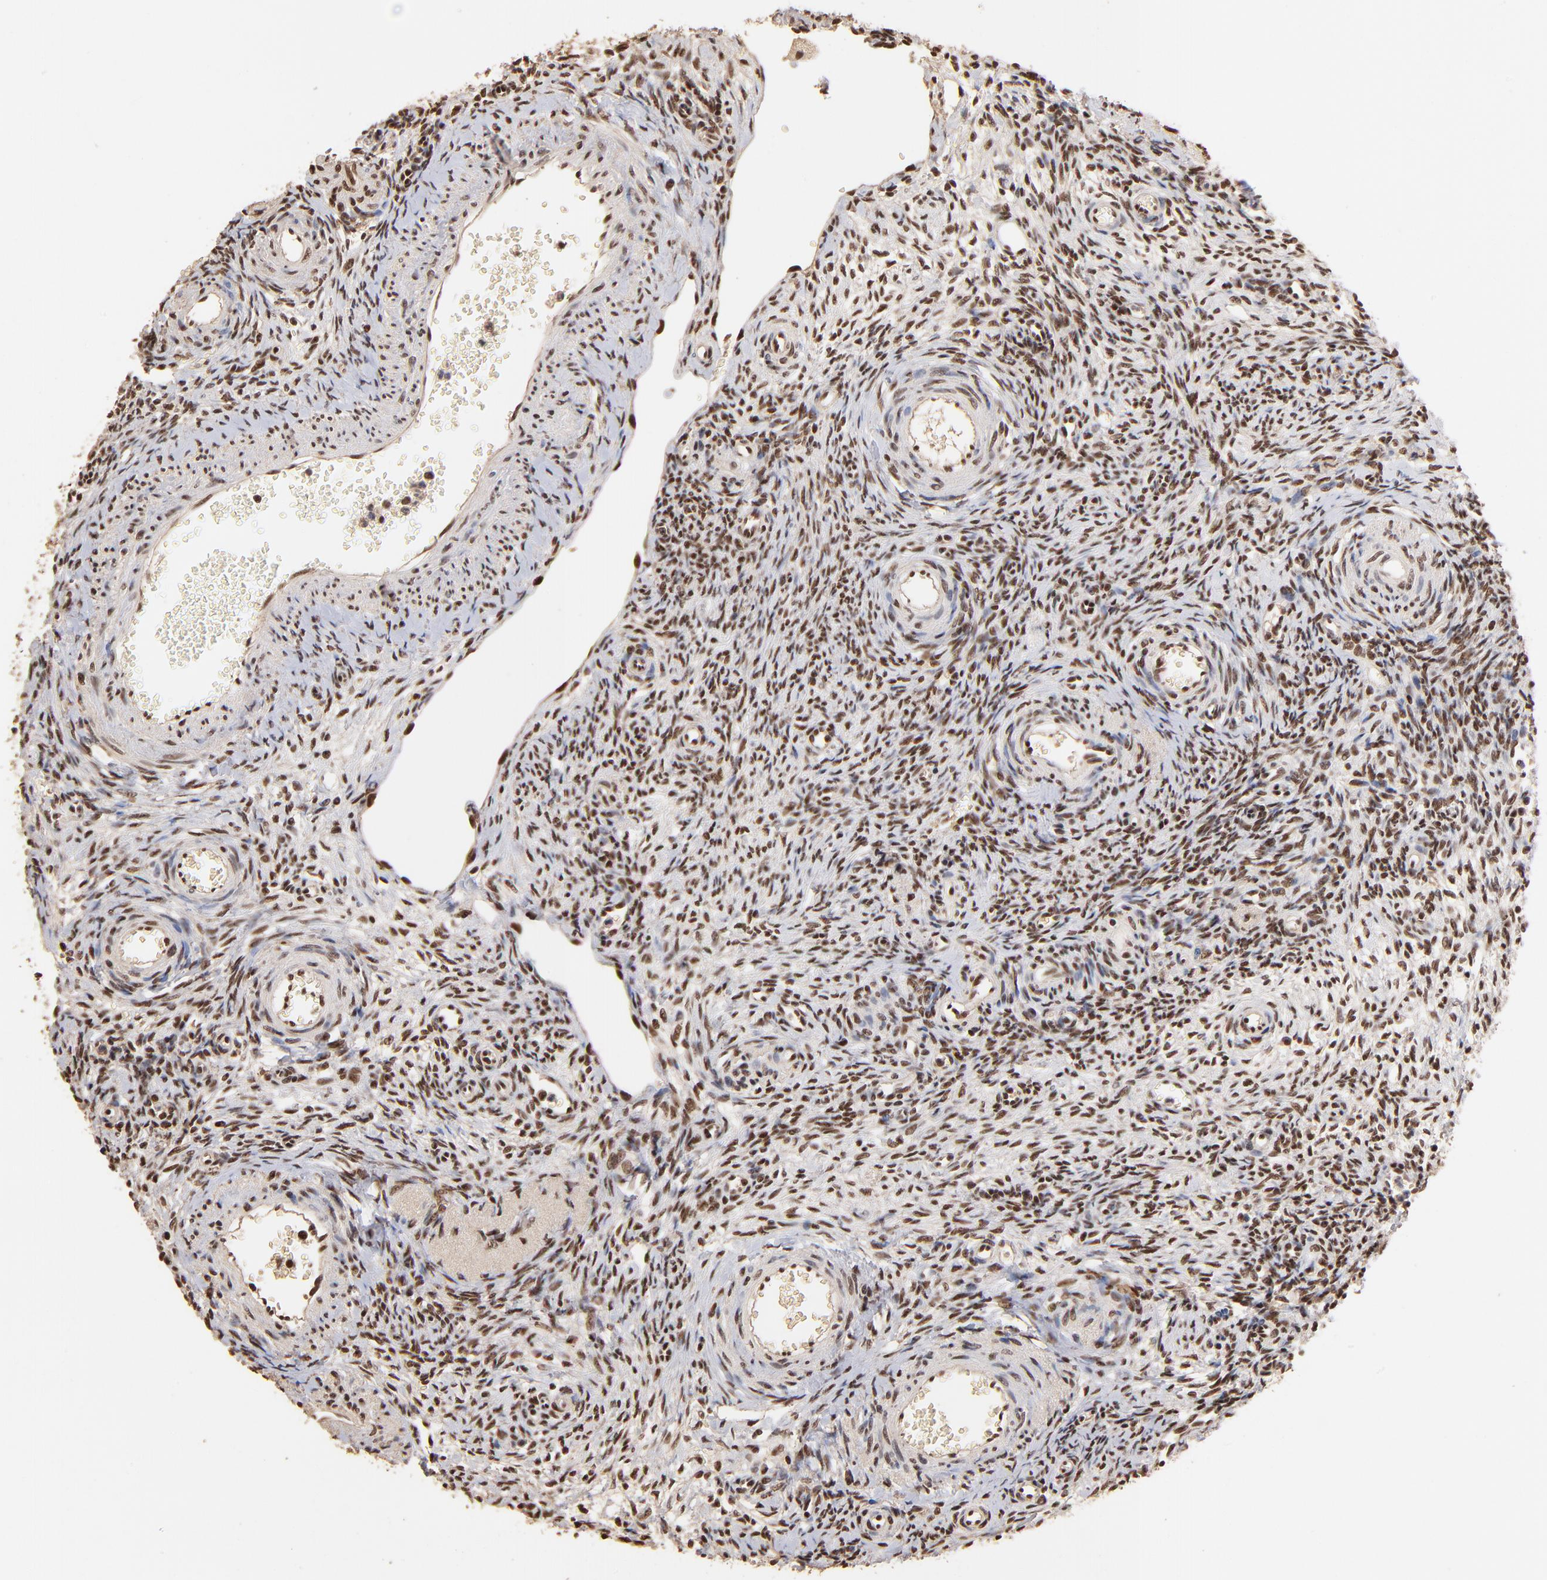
{"staining": {"intensity": "strong", "quantity": ">75%", "location": "nuclear"}, "tissue": "ovary", "cell_type": "Ovarian stroma cells", "image_type": "normal", "snomed": [{"axis": "morphology", "description": "Normal tissue, NOS"}, {"axis": "topography", "description": "Ovary"}], "caption": "Protein staining shows strong nuclear staining in about >75% of ovarian stroma cells in unremarkable ovary.", "gene": "ZNF146", "patient": {"sex": "female", "age": 39}}